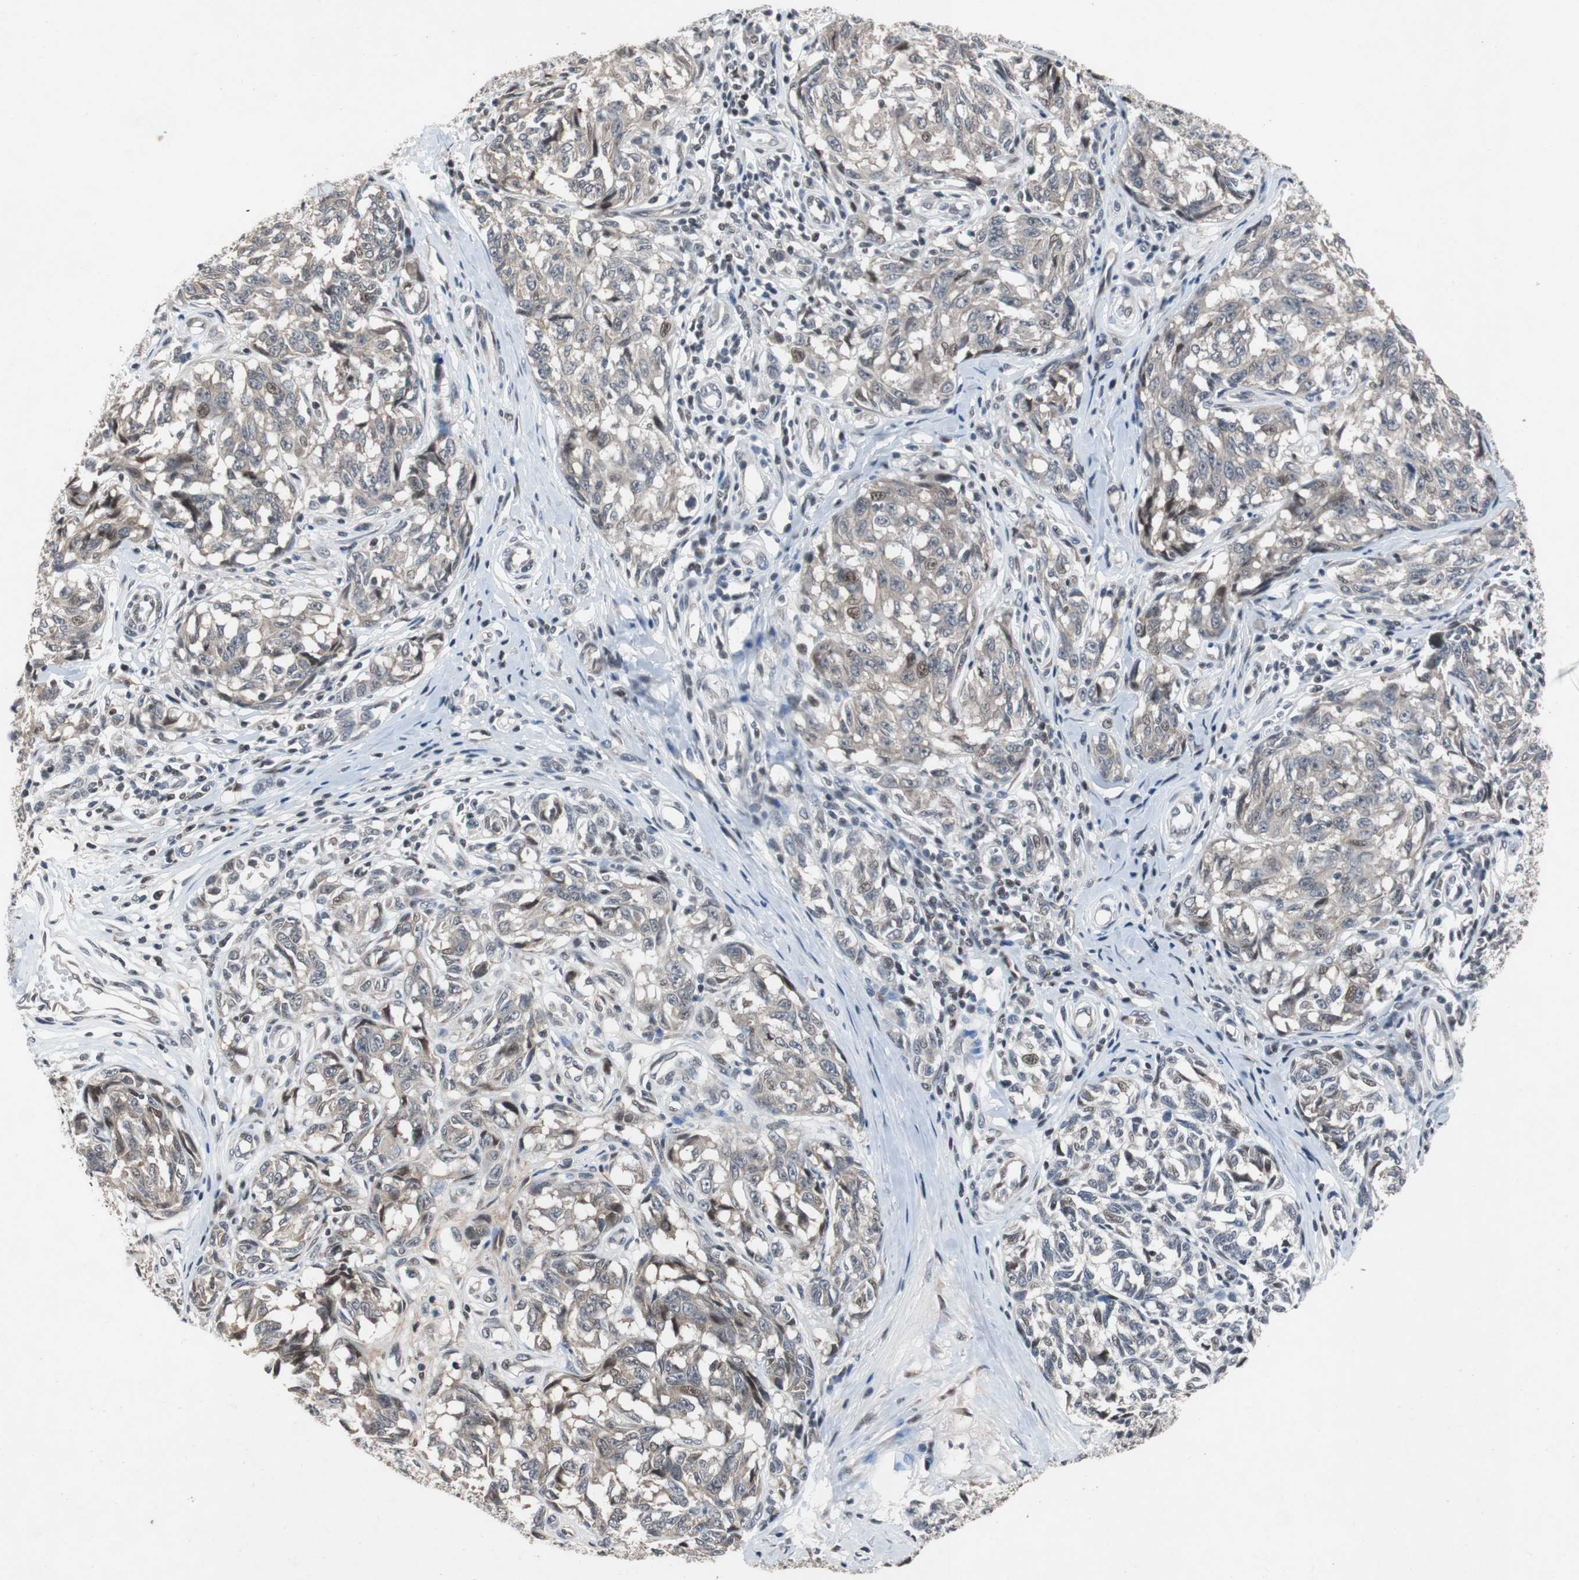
{"staining": {"intensity": "weak", "quantity": "<25%", "location": "cytoplasmic/membranous"}, "tissue": "melanoma", "cell_type": "Tumor cells", "image_type": "cancer", "snomed": [{"axis": "morphology", "description": "Malignant melanoma, NOS"}, {"axis": "topography", "description": "Skin"}], "caption": "Immunohistochemical staining of human malignant melanoma exhibits no significant staining in tumor cells. (Immunohistochemistry, brightfield microscopy, high magnification).", "gene": "TP63", "patient": {"sex": "female", "age": 64}}